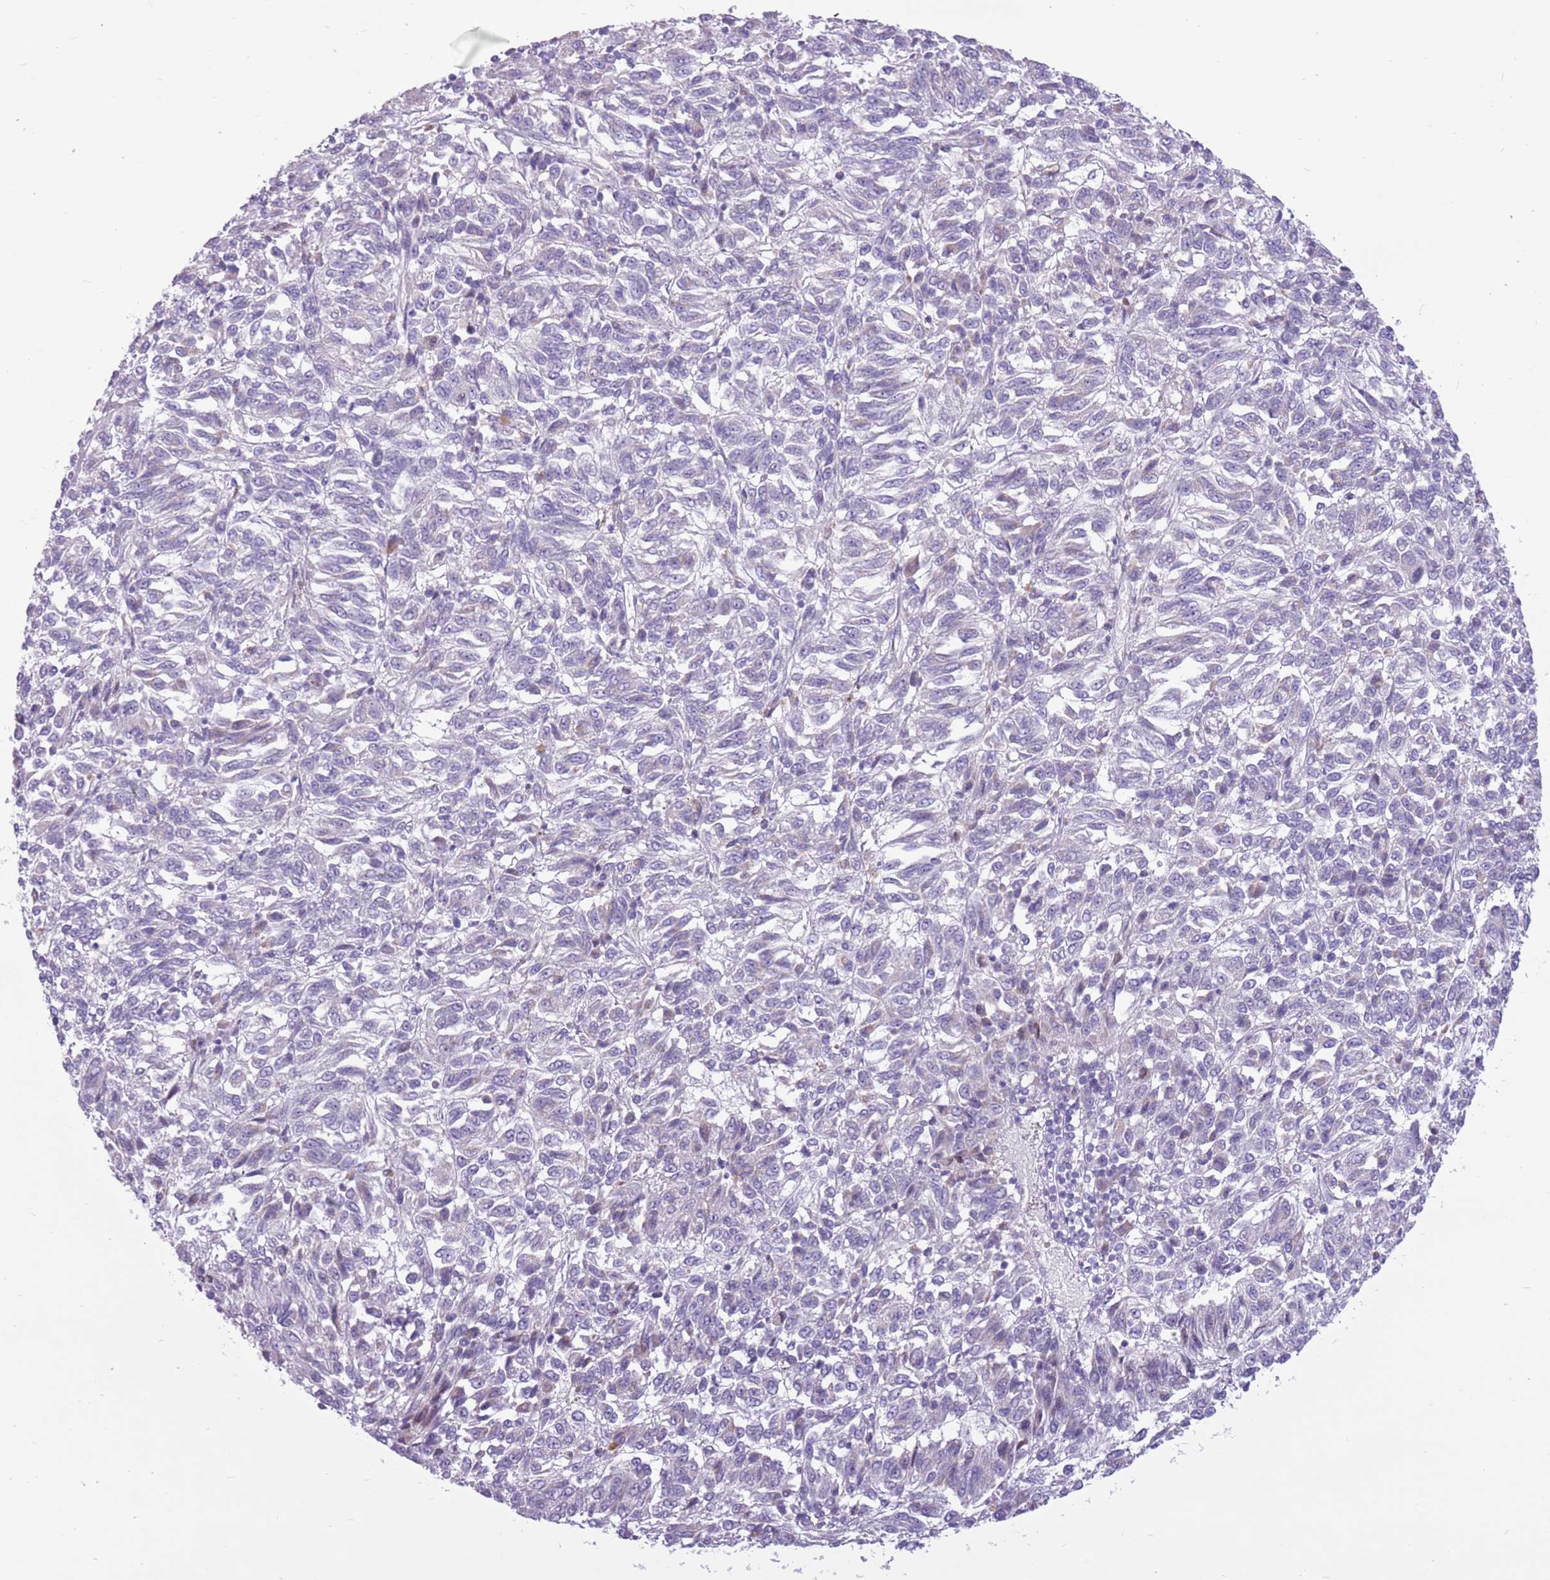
{"staining": {"intensity": "negative", "quantity": "none", "location": "none"}, "tissue": "melanoma", "cell_type": "Tumor cells", "image_type": "cancer", "snomed": [{"axis": "morphology", "description": "Malignant melanoma, Metastatic site"}, {"axis": "topography", "description": "Lung"}], "caption": "This image is of malignant melanoma (metastatic site) stained with immunohistochemistry to label a protein in brown with the nuclei are counter-stained blue. There is no expression in tumor cells. (Stains: DAB IHC with hematoxylin counter stain, Microscopy: brightfield microscopy at high magnification).", "gene": "ZNF425", "patient": {"sex": "male", "age": 64}}